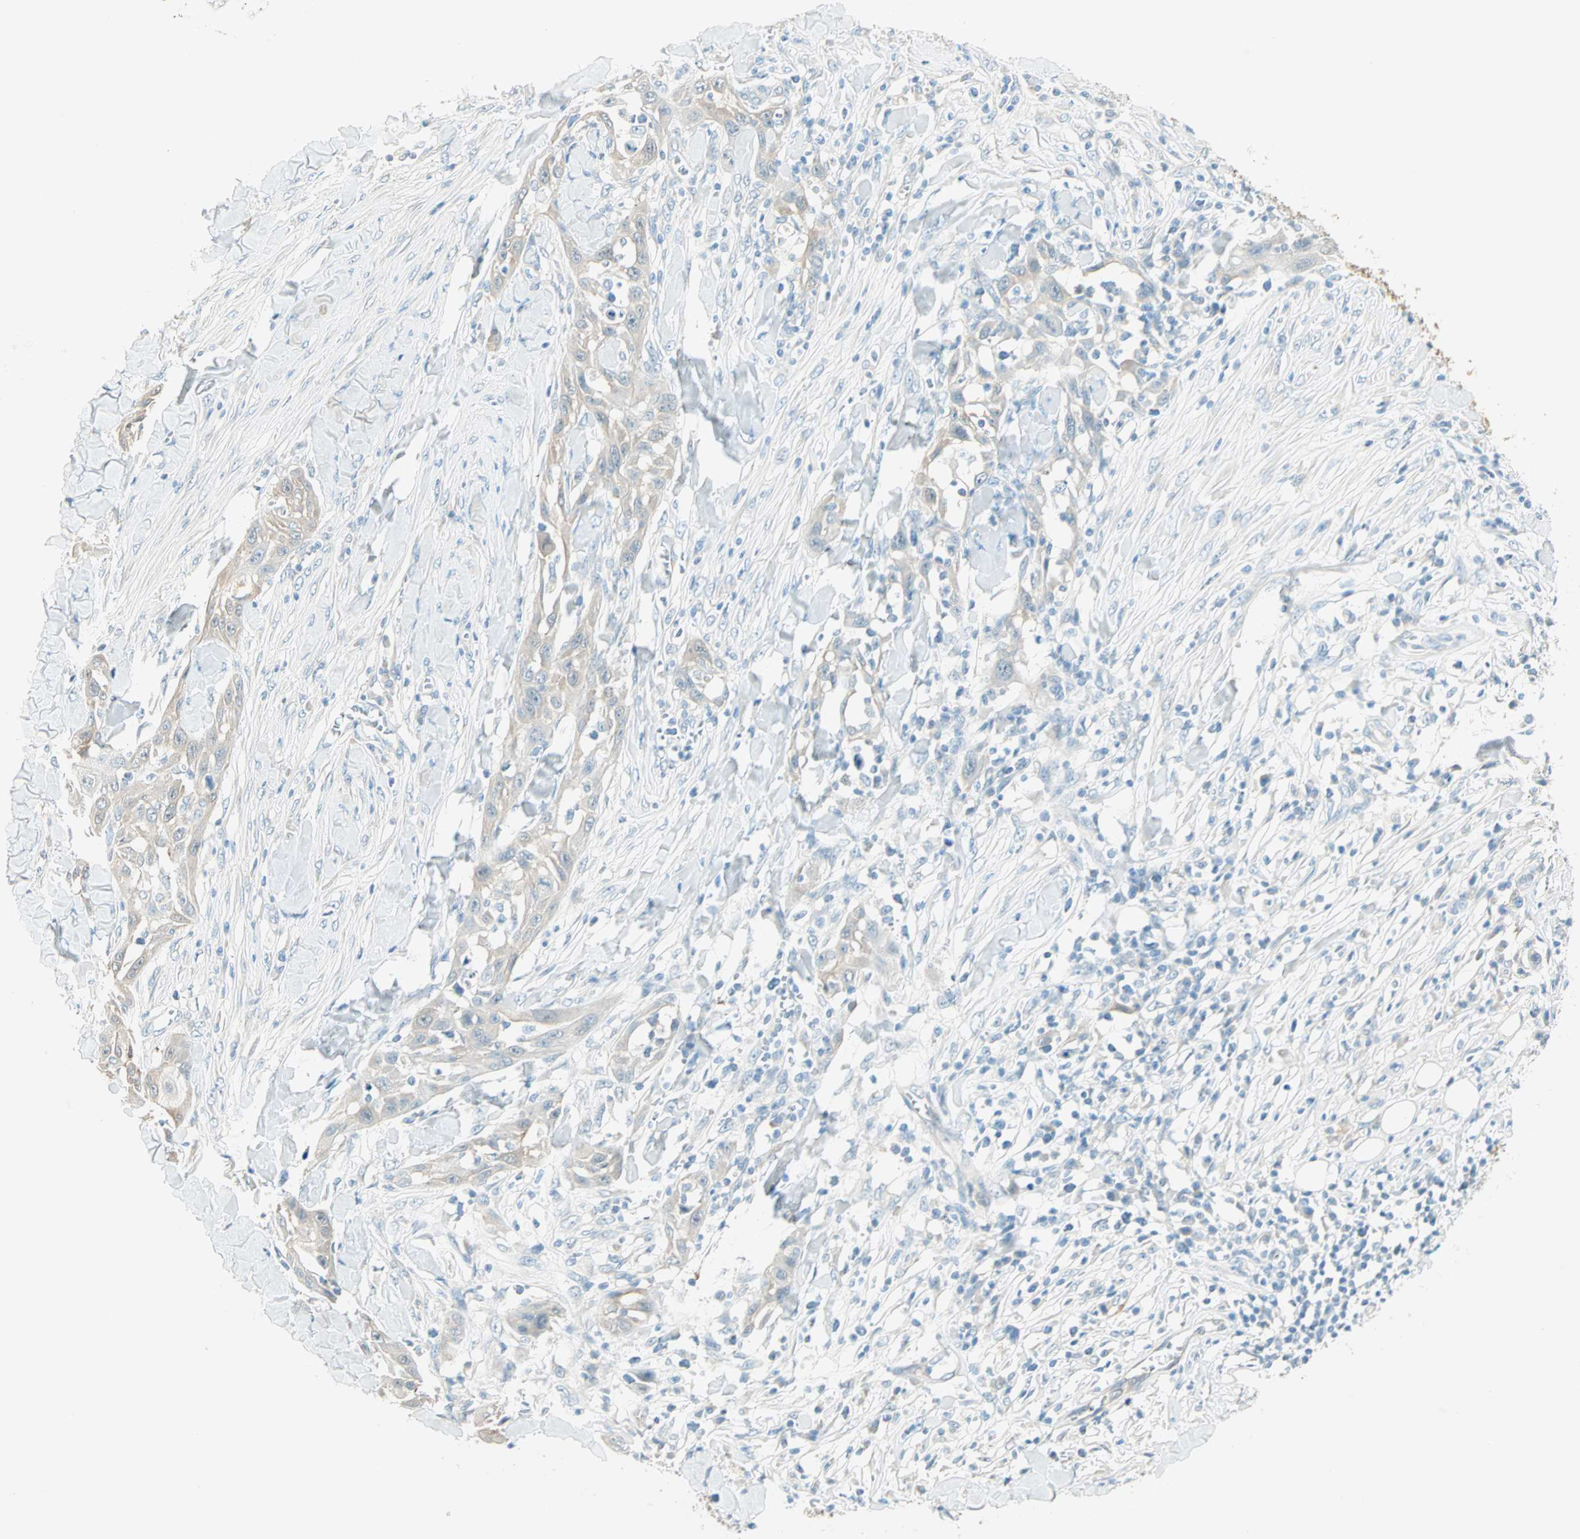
{"staining": {"intensity": "weak", "quantity": ">75%", "location": "cytoplasmic/membranous"}, "tissue": "skin cancer", "cell_type": "Tumor cells", "image_type": "cancer", "snomed": [{"axis": "morphology", "description": "Squamous cell carcinoma, NOS"}, {"axis": "topography", "description": "Skin"}], "caption": "Squamous cell carcinoma (skin) tissue demonstrates weak cytoplasmic/membranous staining in about >75% of tumor cells (DAB IHC, brown staining for protein, blue staining for nuclei).", "gene": "S100A1", "patient": {"sex": "male", "age": 24}}